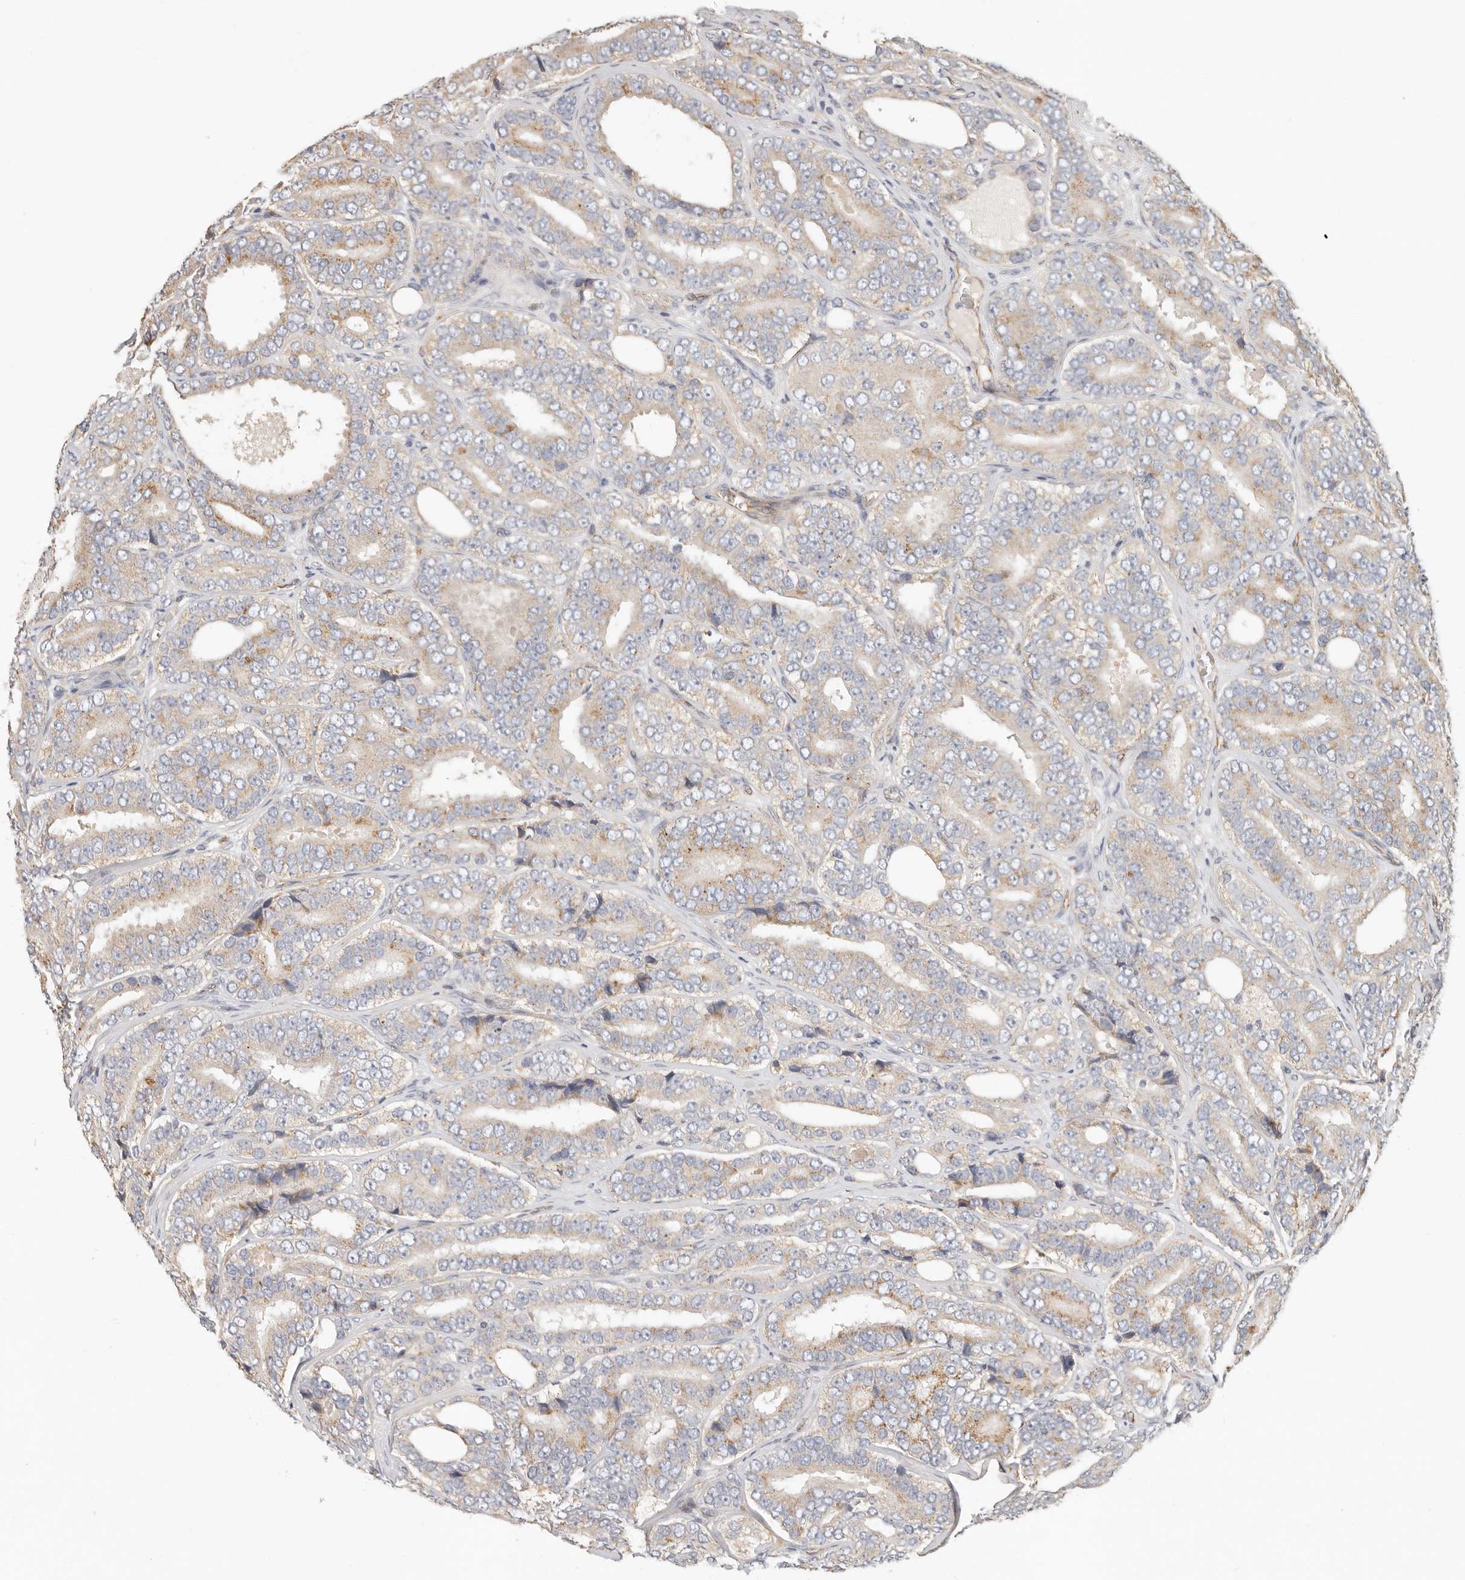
{"staining": {"intensity": "moderate", "quantity": "<25%", "location": "cytoplasmic/membranous"}, "tissue": "prostate cancer", "cell_type": "Tumor cells", "image_type": "cancer", "snomed": [{"axis": "morphology", "description": "Adenocarcinoma, High grade"}, {"axis": "topography", "description": "Prostate"}], "caption": "There is low levels of moderate cytoplasmic/membranous expression in tumor cells of prostate cancer (high-grade adenocarcinoma), as demonstrated by immunohistochemical staining (brown color).", "gene": "SPRING1", "patient": {"sex": "male", "age": 56}}